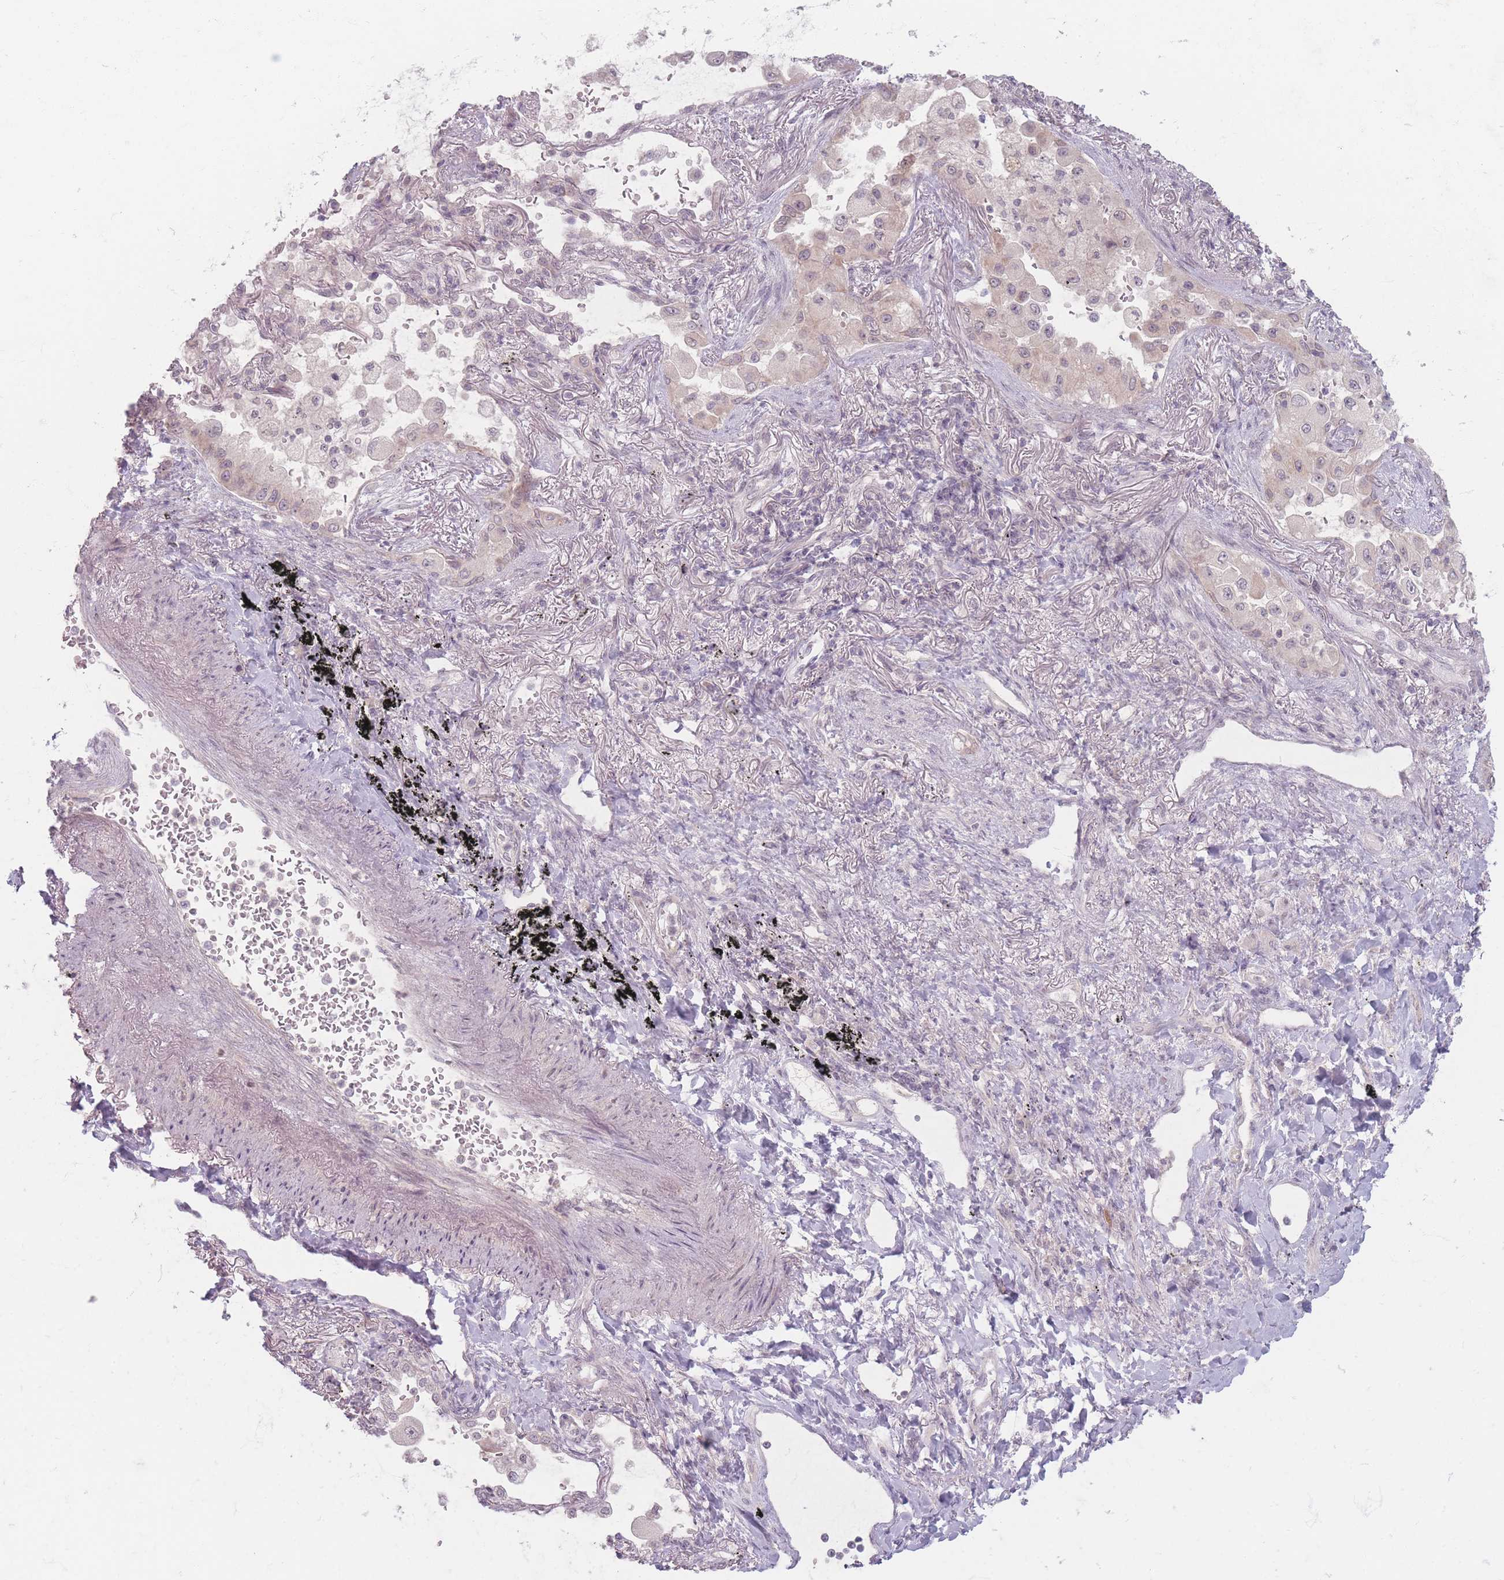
{"staining": {"intensity": "weak", "quantity": "<25%", "location": "cytoplasmic/membranous"}, "tissue": "lung cancer", "cell_type": "Tumor cells", "image_type": "cancer", "snomed": [{"axis": "morphology", "description": "Squamous cell carcinoma, NOS"}, {"axis": "topography", "description": "Lung"}], "caption": "This histopathology image is of squamous cell carcinoma (lung) stained with IHC to label a protein in brown with the nuclei are counter-stained blue. There is no positivity in tumor cells.", "gene": "GABRA6", "patient": {"sex": "male", "age": 74}}